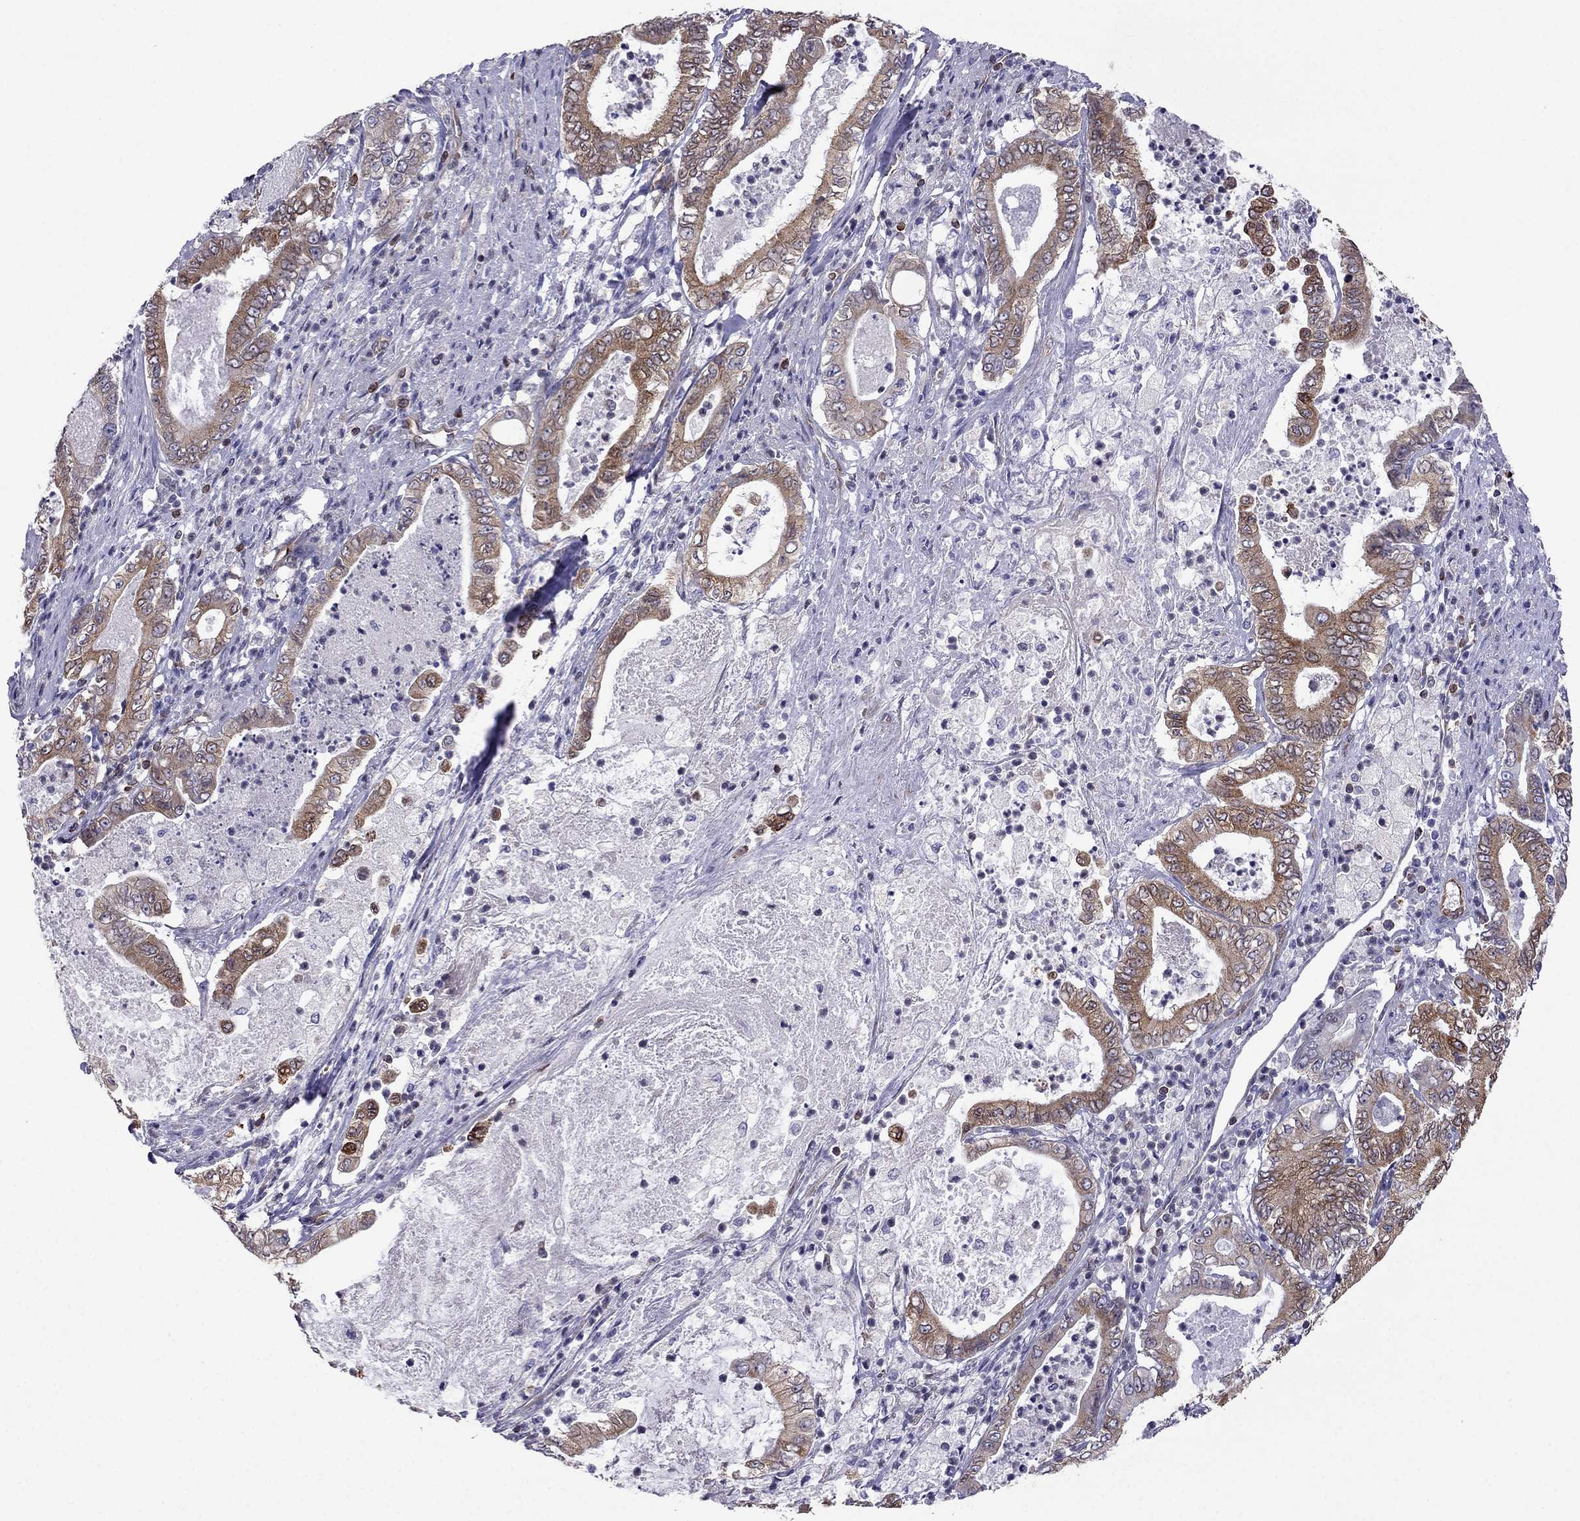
{"staining": {"intensity": "moderate", "quantity": "25%-75%", "location": "cytoplasmic/membranous"}, "tissue": "pancreatic cancer", "cell_type": "Tumor cells", "image_type": "cancer", "snomed": [{"axis": "morphology", "description": "Adenocarcinoma, NOS"}, {"axis": "topography", "description": "Pancreas"}], "caption": "Pancreatic cancer was stained to show a protein in brown. There is medium levels of moderate cytoplasmic/membranous positivity in about 25%-75% of tumor cells.", "gene": "GNAL", "patient": {"sex": "male", "age": 71}}